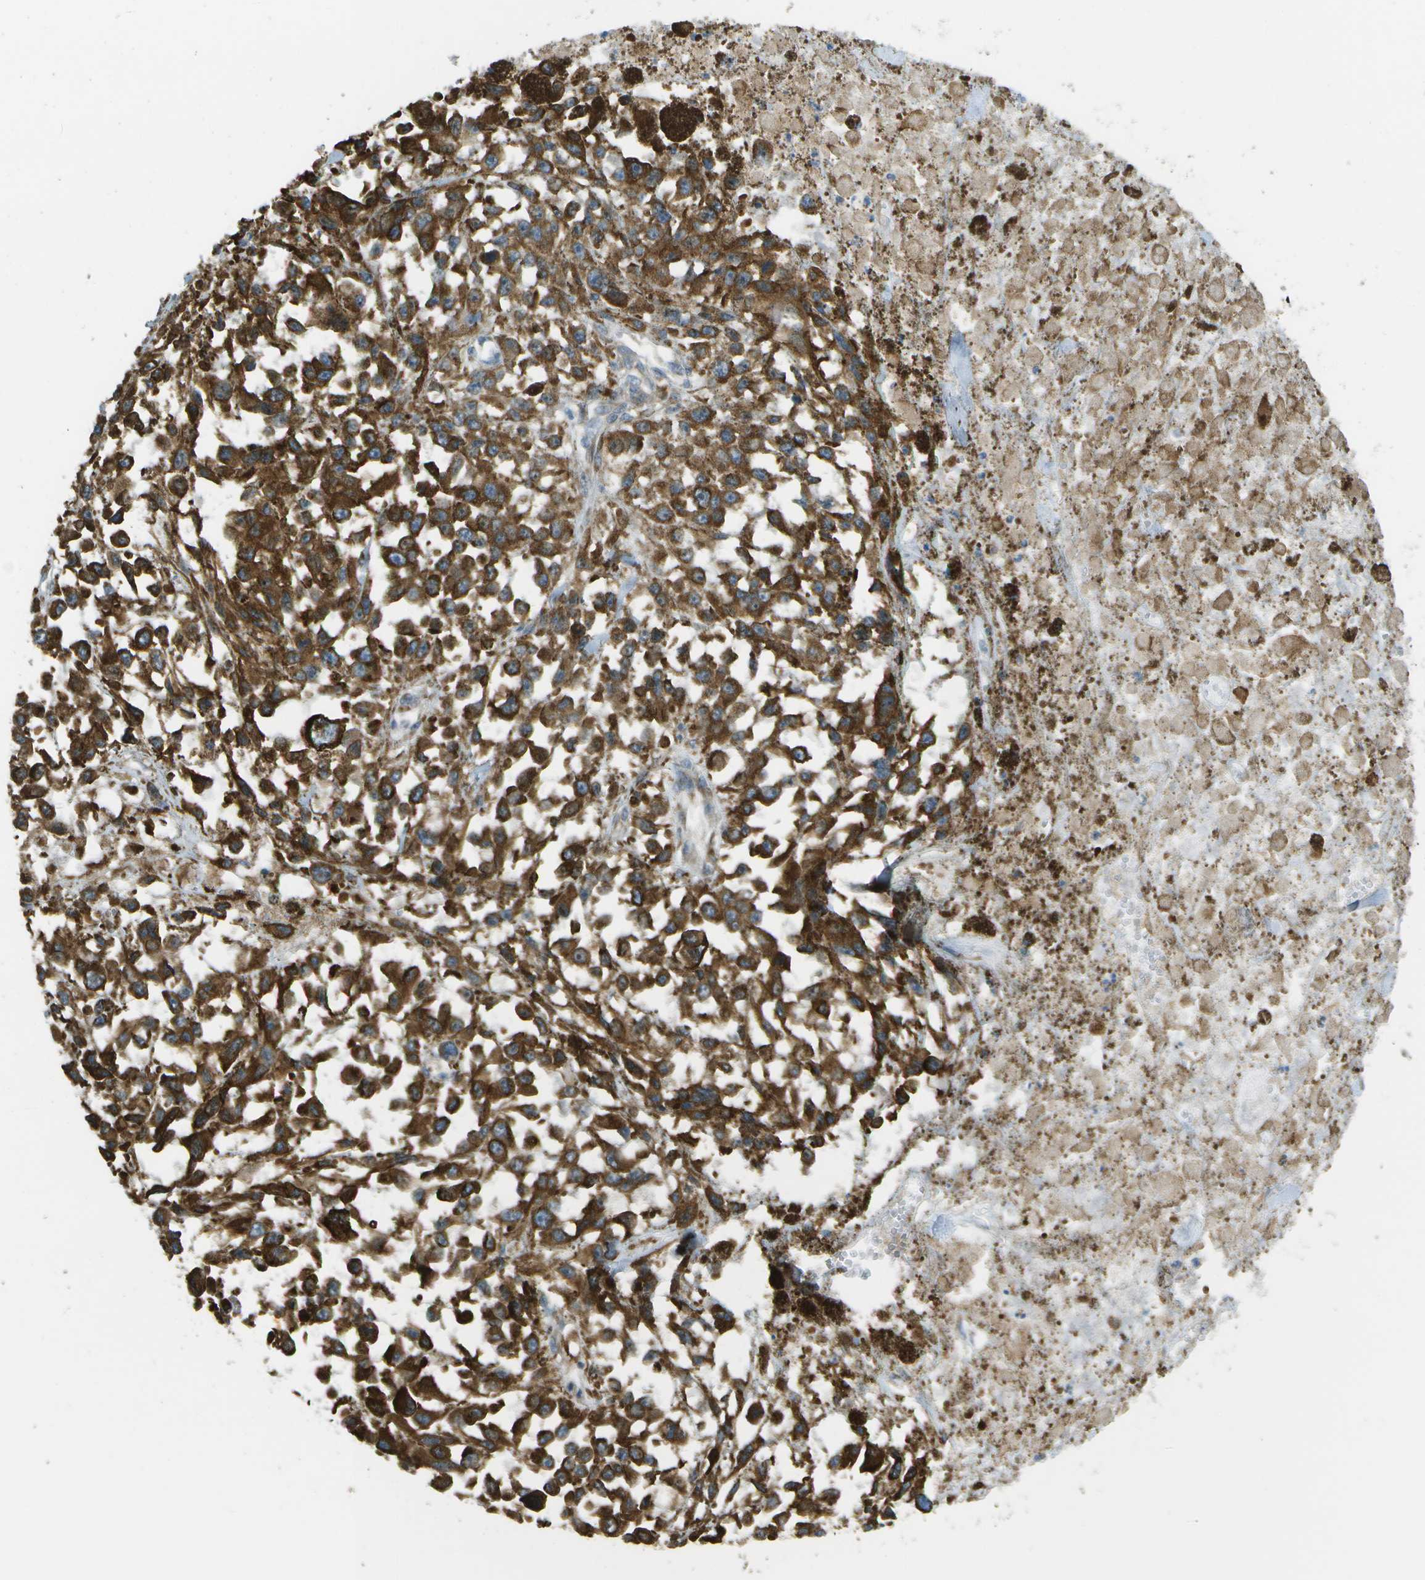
{"staining": {"intensity": "moderate", "quantity": ">75%", "location": "cytoplasmic/membranous"}, "tissue": "melanoma", "cell_type": "Tumor cells", "image_type": "cancer", "snomed": [{"axis": "morphology", "description": "Malignant melanoma, Metastatic site"}, {"axis": "topography", "description": "Lymph node"}], "caption": "The immunohistochemical stain highlights moderate cytoplasmic/membranous positivity in tumor cells of malignant melanoma (metastatic site) tissue. Immunohistochemistry stains the protein of interest in brown and the nuclei are stained blue.", "gene": "NRK", "patient": {"sex": "male", "age": 59}}